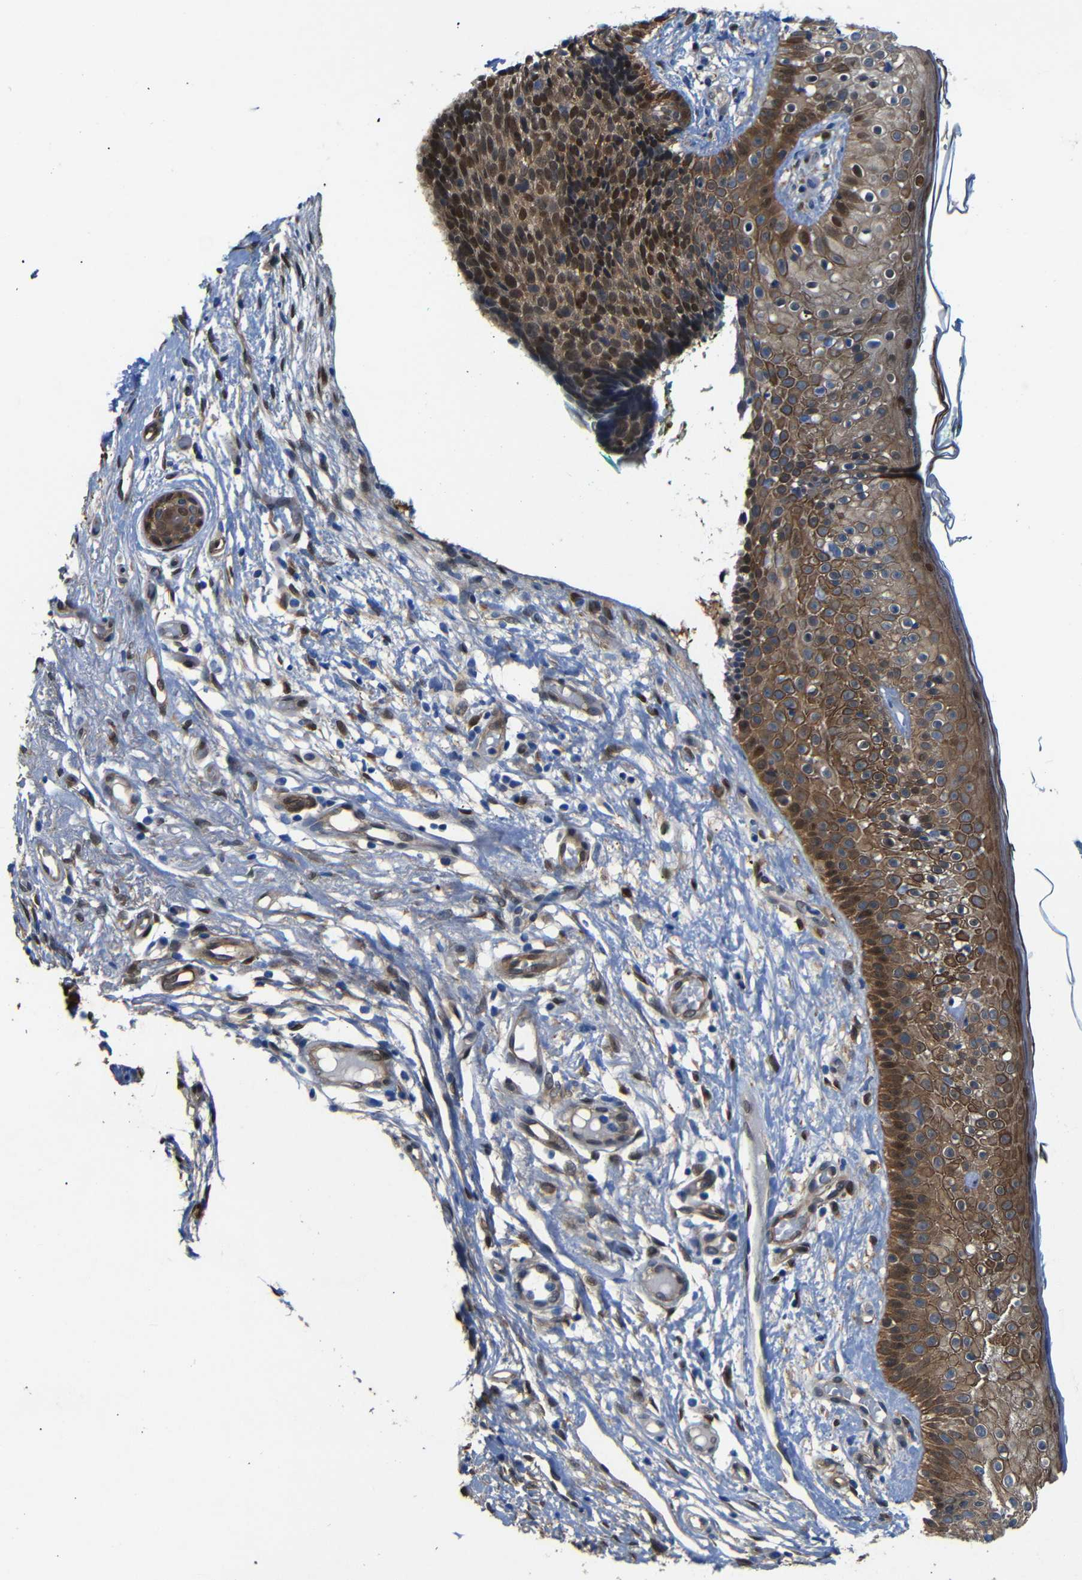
{"staining": {"intensity": "strong", "quantity": "25%-75%", "location": "cytoplasmic/membranous,nuclear"}, "tissue": "skin cancer", "cell_type": "Tumor cells", "image_type": "cancer", "snomed": [{"axis": "morphology", "description": "Basal cell carcinoma"}, {"axis": "topography", "description": "Skin"}], "caption": "Skin cancer was stained to show a protein in brown. There is high levels of strong cytoplasmic/membranous and nuclear positivity in about 25%-75% of tumor cells.", "gene": "YAP1", "patient": {"sex": "female", "age": 84}}